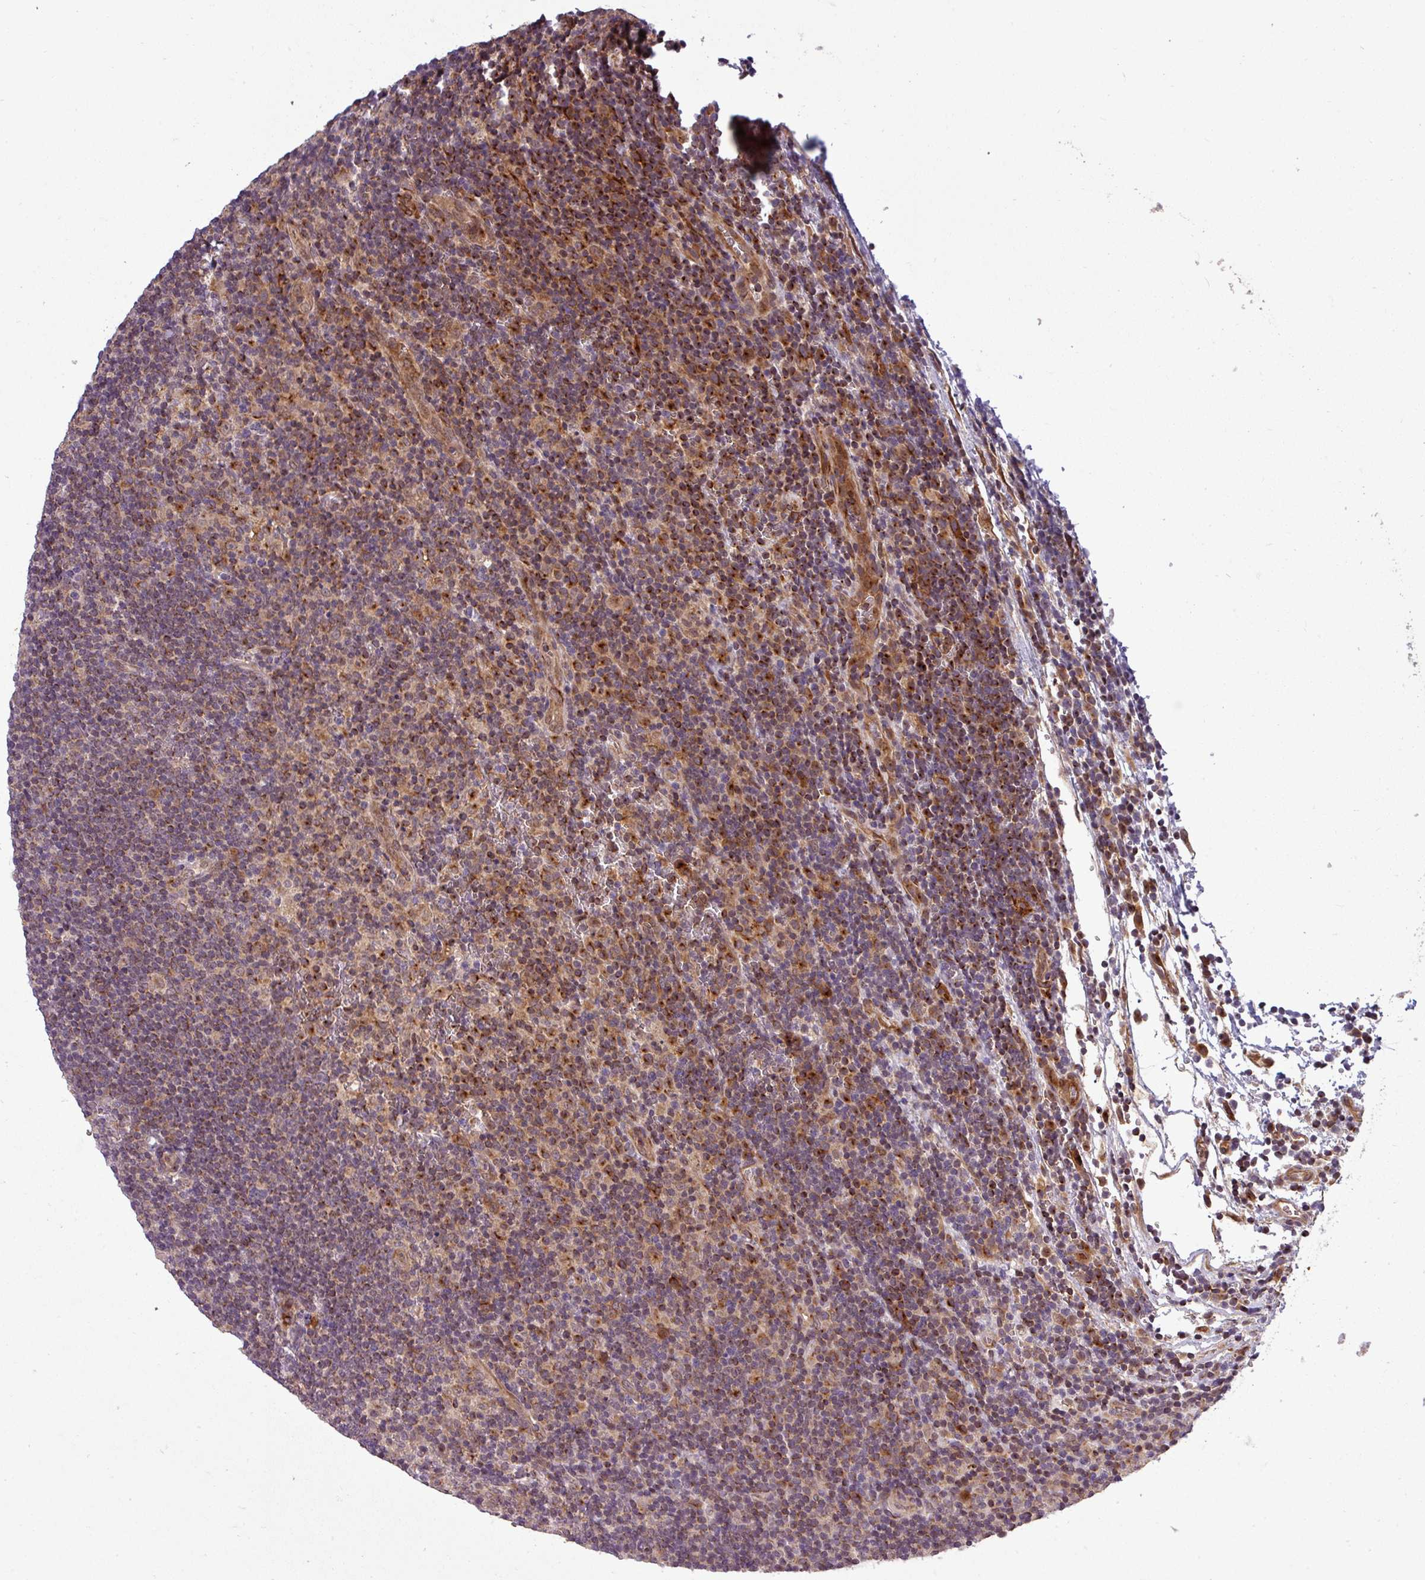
{"staining": {"intensity": "weak", "quantity": "<25%", "location": "cytoplasmic/membranous"}, "tissue": "lymphoma", "cell_type": "Tumor cells", "image_type": "cancer", "snomed": [{"axis": "morphology", "description": "Hodgkin's disease, NOS"}, {"axis": "topography", "description": "Lymph node"}], "caption": "DAB (3,3'-diaminobenzidine) immunohistochemical staining of human Hodgkin's disease exhibits no significant staining in tumor cells.", "gene": "PUS1", "patient": {"sex": "female", "age": 57}}